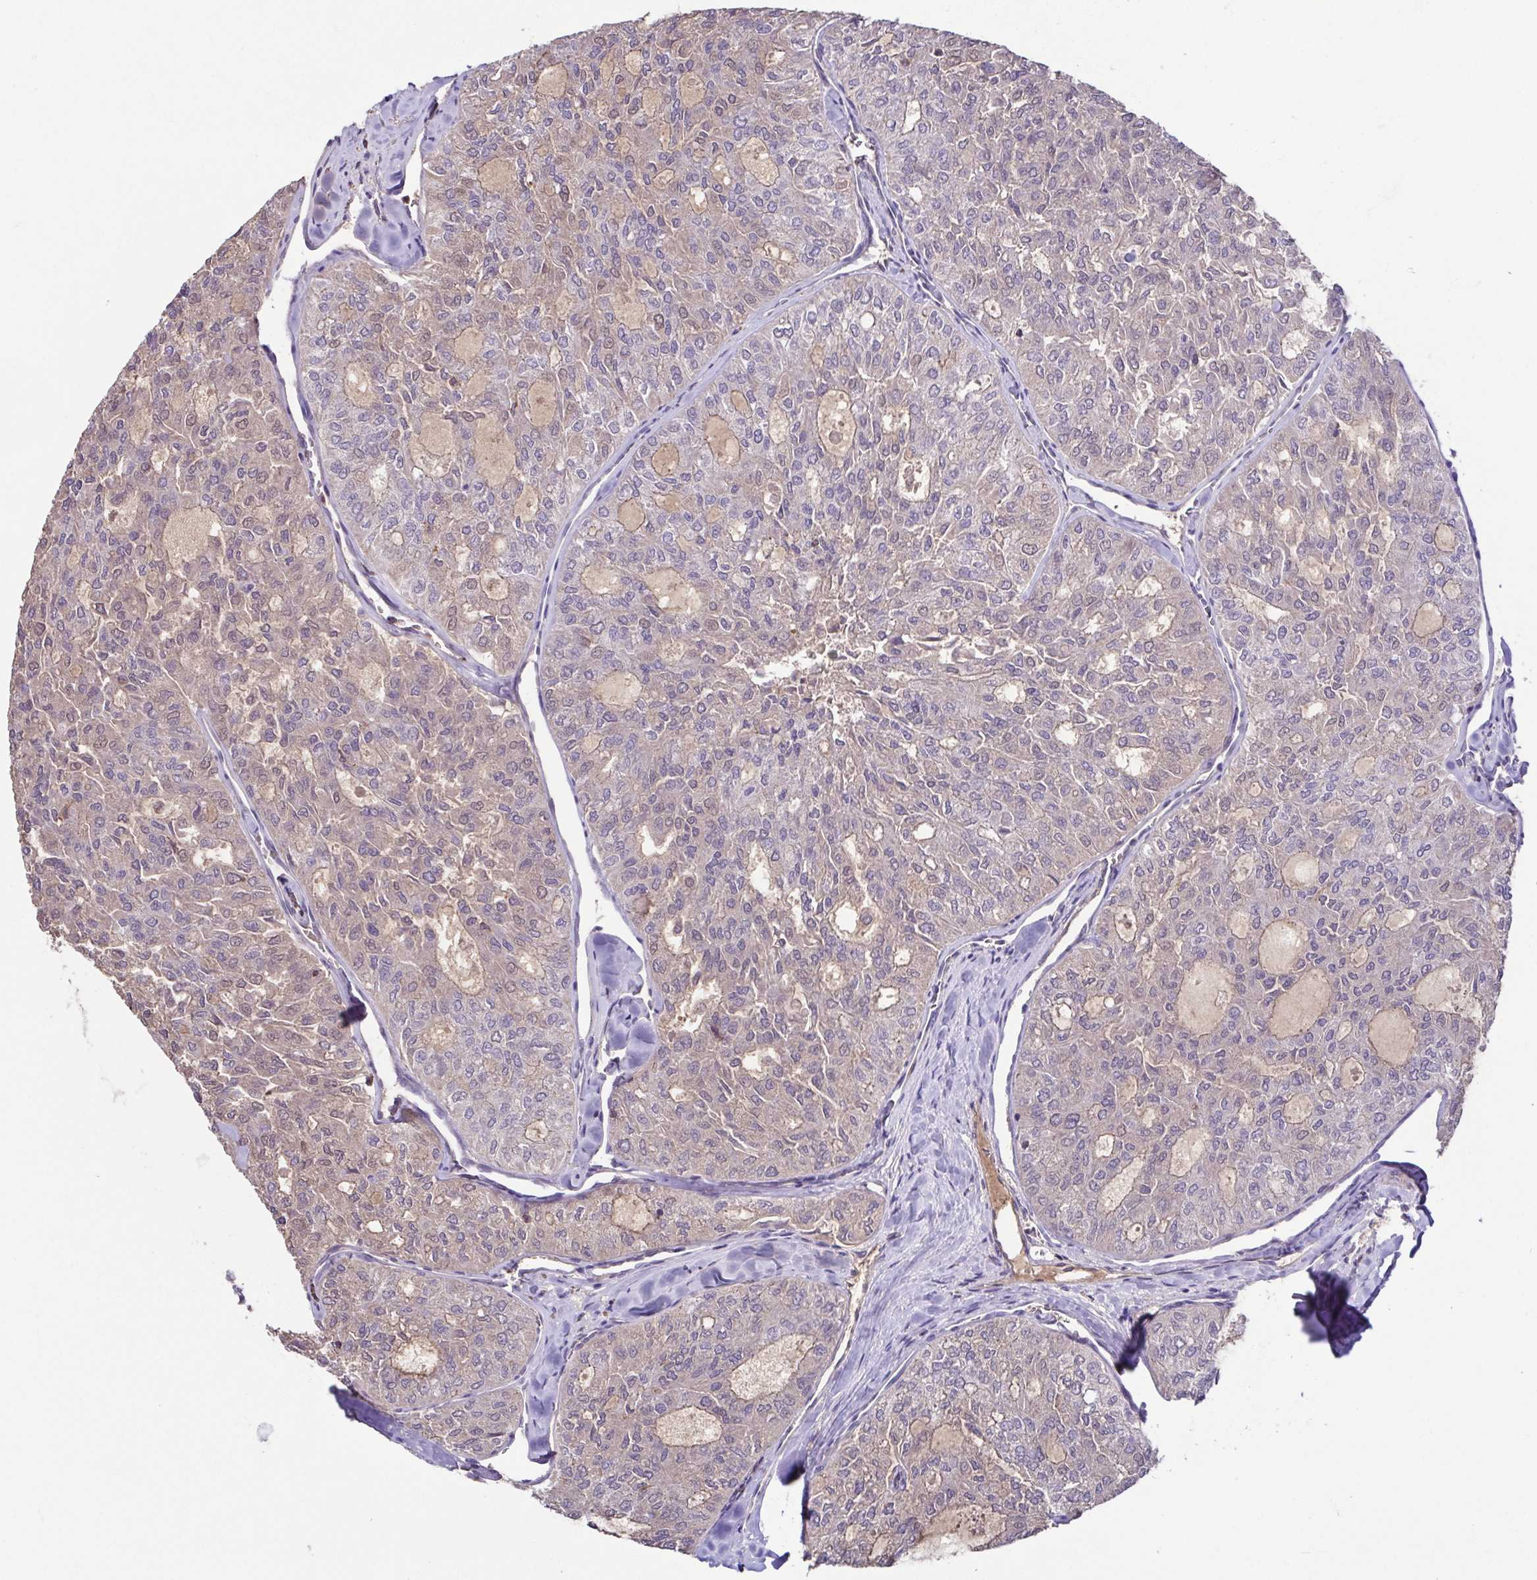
{"staining": {"intensity": "weak", "quantity": "<25%", "location": "cytoplasmic/membranous"}, "tissue": "thyroid cancer", "cell_type": "Tumor cells", "image_type": "cancer", "snomed": [{"axis": "morphology", "description": "Follicular adenoma carcinoma, NOS"}, {"axis": "topography", "description": "Thyroid gland"}], "caption": "Immunohistochemistry histopathology image of thyroid cancer (follicular adenoma carcinoma) stained for a protein (brown), which exhibits no expression in tumor cells.", "gene": "ACTRT2", "patient": {"sex": "male", "age": 75}}